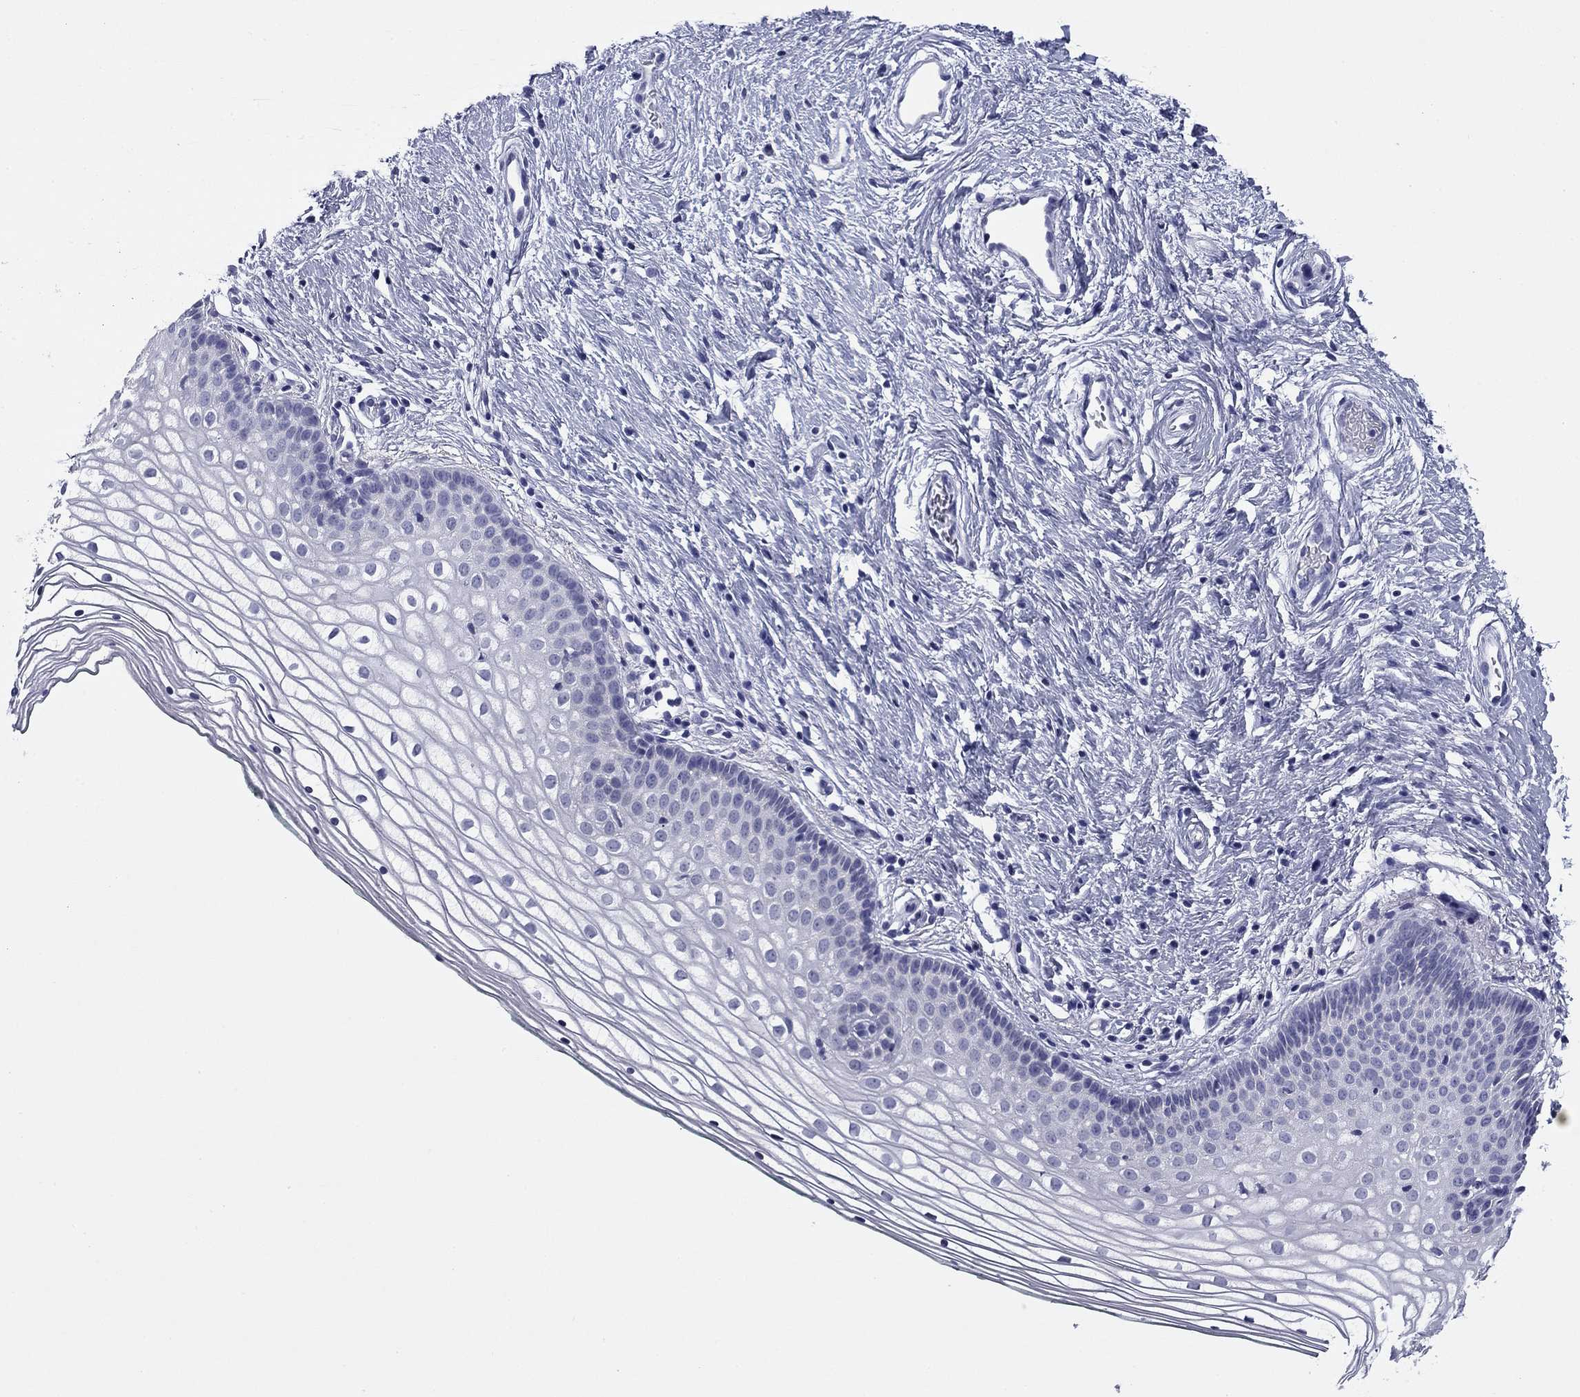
{"staining": {"intensity": "negative", "quantity": "none", "location": "none"}, "tissue": "vagina", "cell_type": "Squamous epithelial cells", "image_type": "normal", "snomed": [{"axis": "morphology", "description": "Normal tissue, NOS"}, {"axis": "topography", "description": "Vagina"}], "caption": "High magnification brightfield microscopy of unremarkable vagina stained with DAB (brown) and counterstained with hematoxylin (blue): squamous epithelial cells show no significant positivity. Brightfield microscopy of IHC stained with DAB (brown) and hematoxylin (blue), captured at high magnification.", "gene": "ABCC2", "patient": {"sex": "female", "age": 36}}